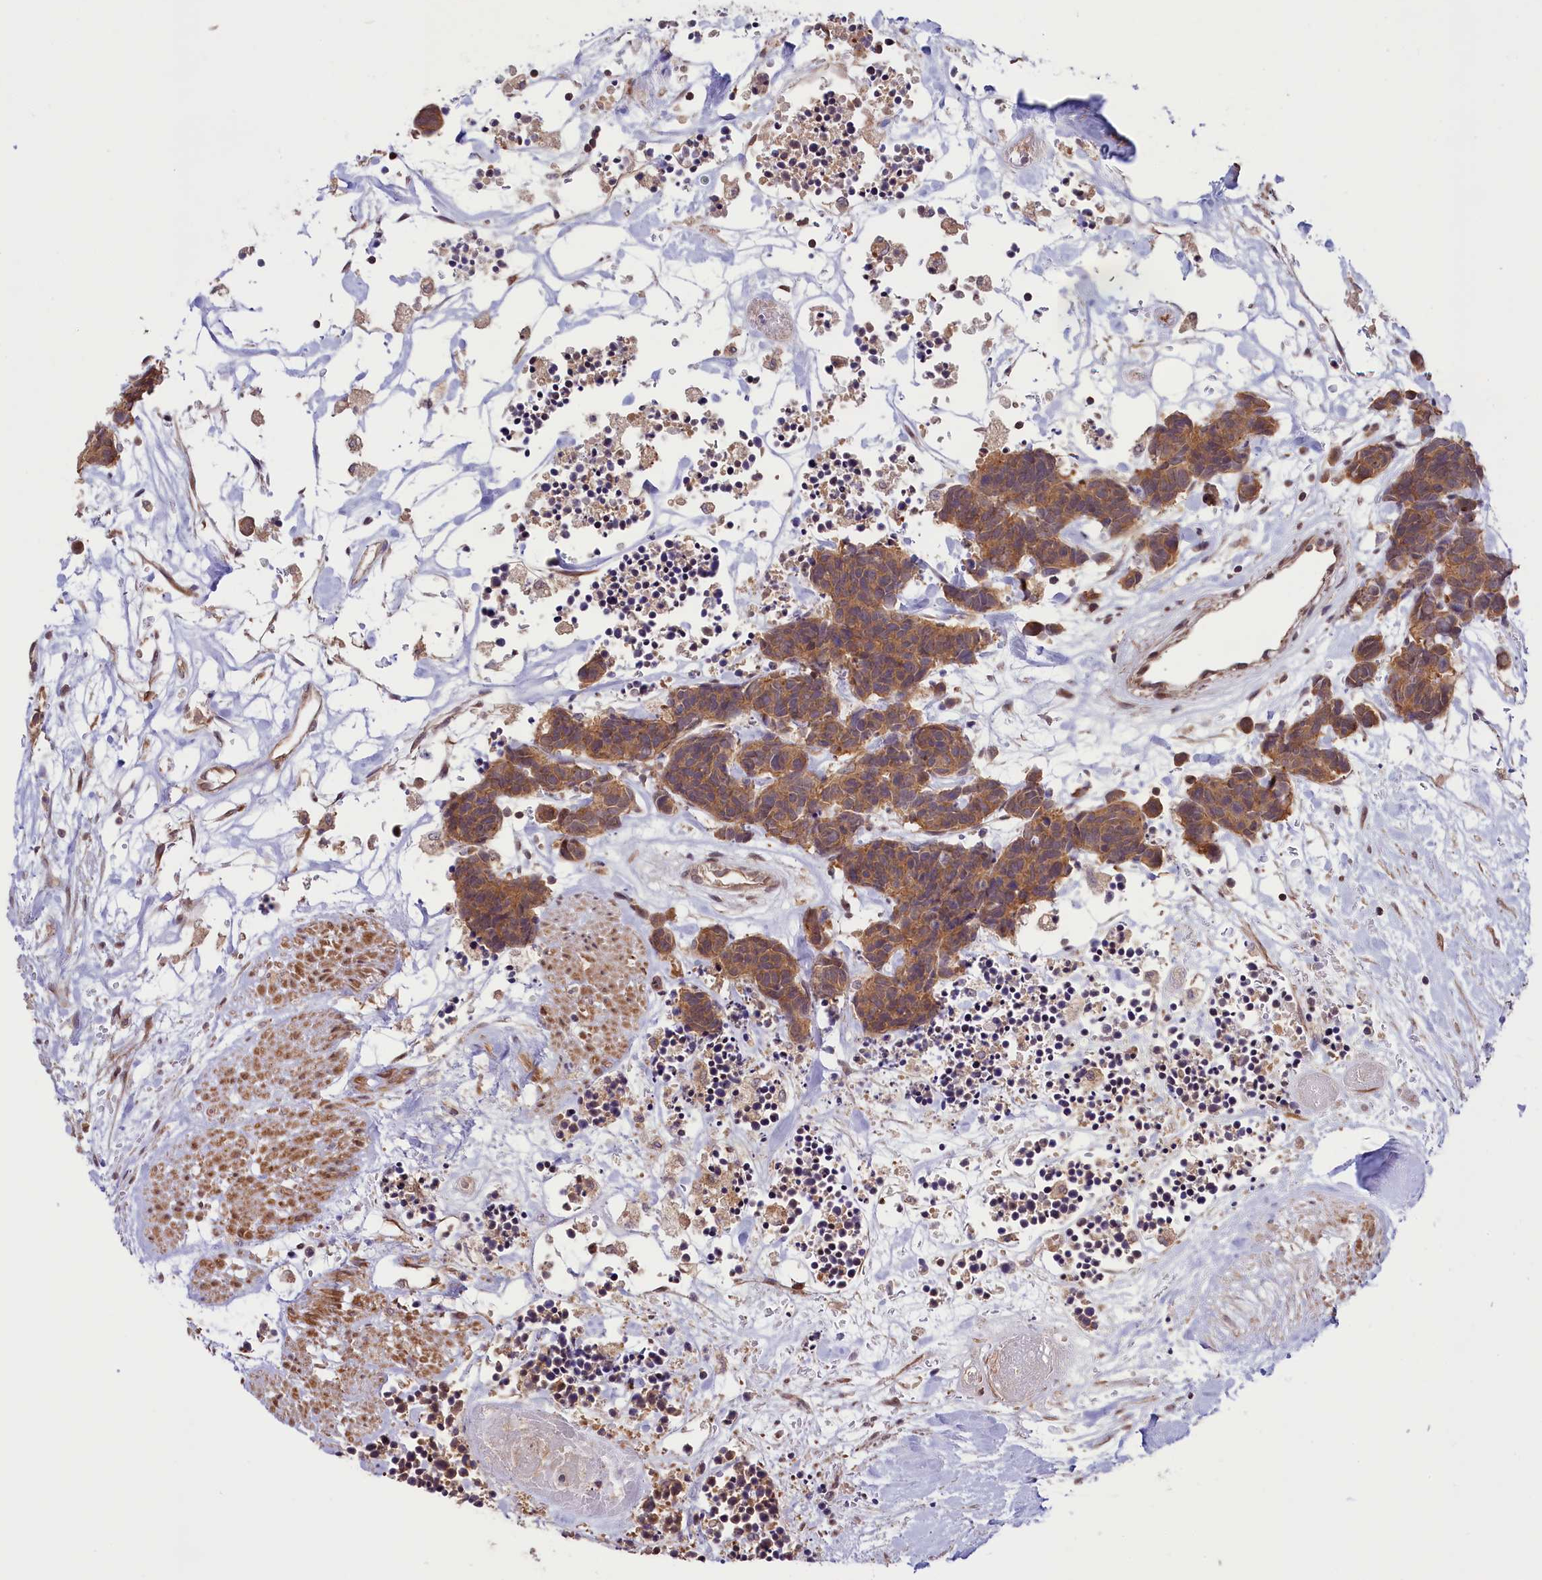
{"staining": {"intensity": "moderate", "quantity": ">75%", "location": "cytoplasmic/membranous"}, "tissue": "carcinoid", "cell_type": "Tumor cells", "image_type": "cancer", "snomed": [{"axis": "morphology", "description": "Carcinoma, NOS"}, {"axis": "morphology", "description": "Carcinoid, malignant, NOS"}, {"axis": "topography", "description": "Urinary bladder"}], "caption": "Immunohistochemical staining of human carcinoma shows moderate cytoplasmic/membranous protein expression in about >75% of tumor cells.", "gene": "RIC8A", "patient": {"sex": "male", "age": 57}}